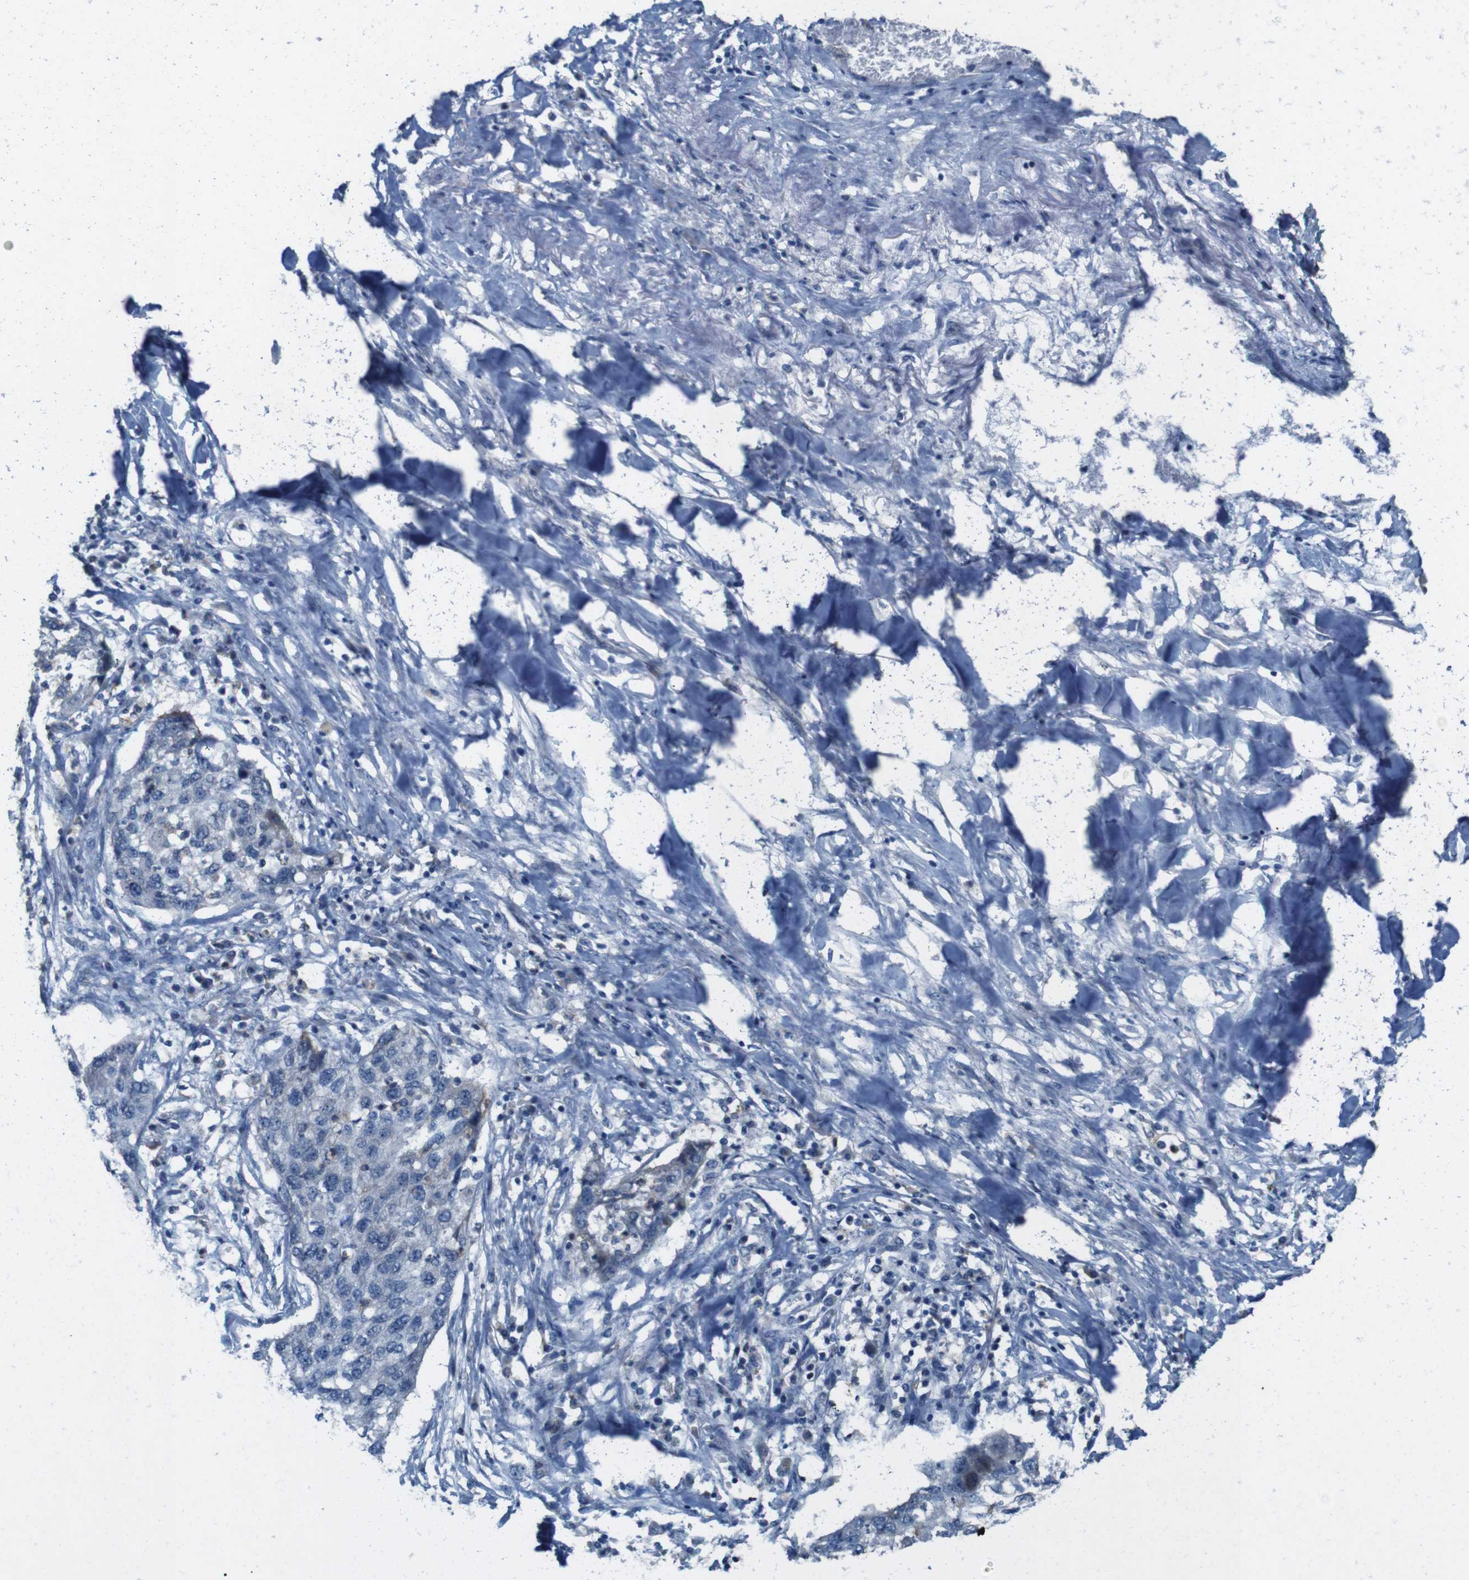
{"staining": {"intensity": "negative", "quantity": "none", "location": "none"}, "tissue": "lung cancer", "cell_type": "Tumor cells", "image_type": "cancer", "snomed": [{"axis": "morphology", "description": "Squamous cell carcinoma, NOS"}, {"axis": "topography", "description": "Lung"}], "caption": "A micrograph of lung squamous cell carcinoma stained for a protein exhibits no brown staining in tumor cells. The staining is performed using DAB brown chromogen with nuclei counter-stained in using hematoxylin.", "gene": "SKI", "patient": {"sex": "female", "age": 63}}